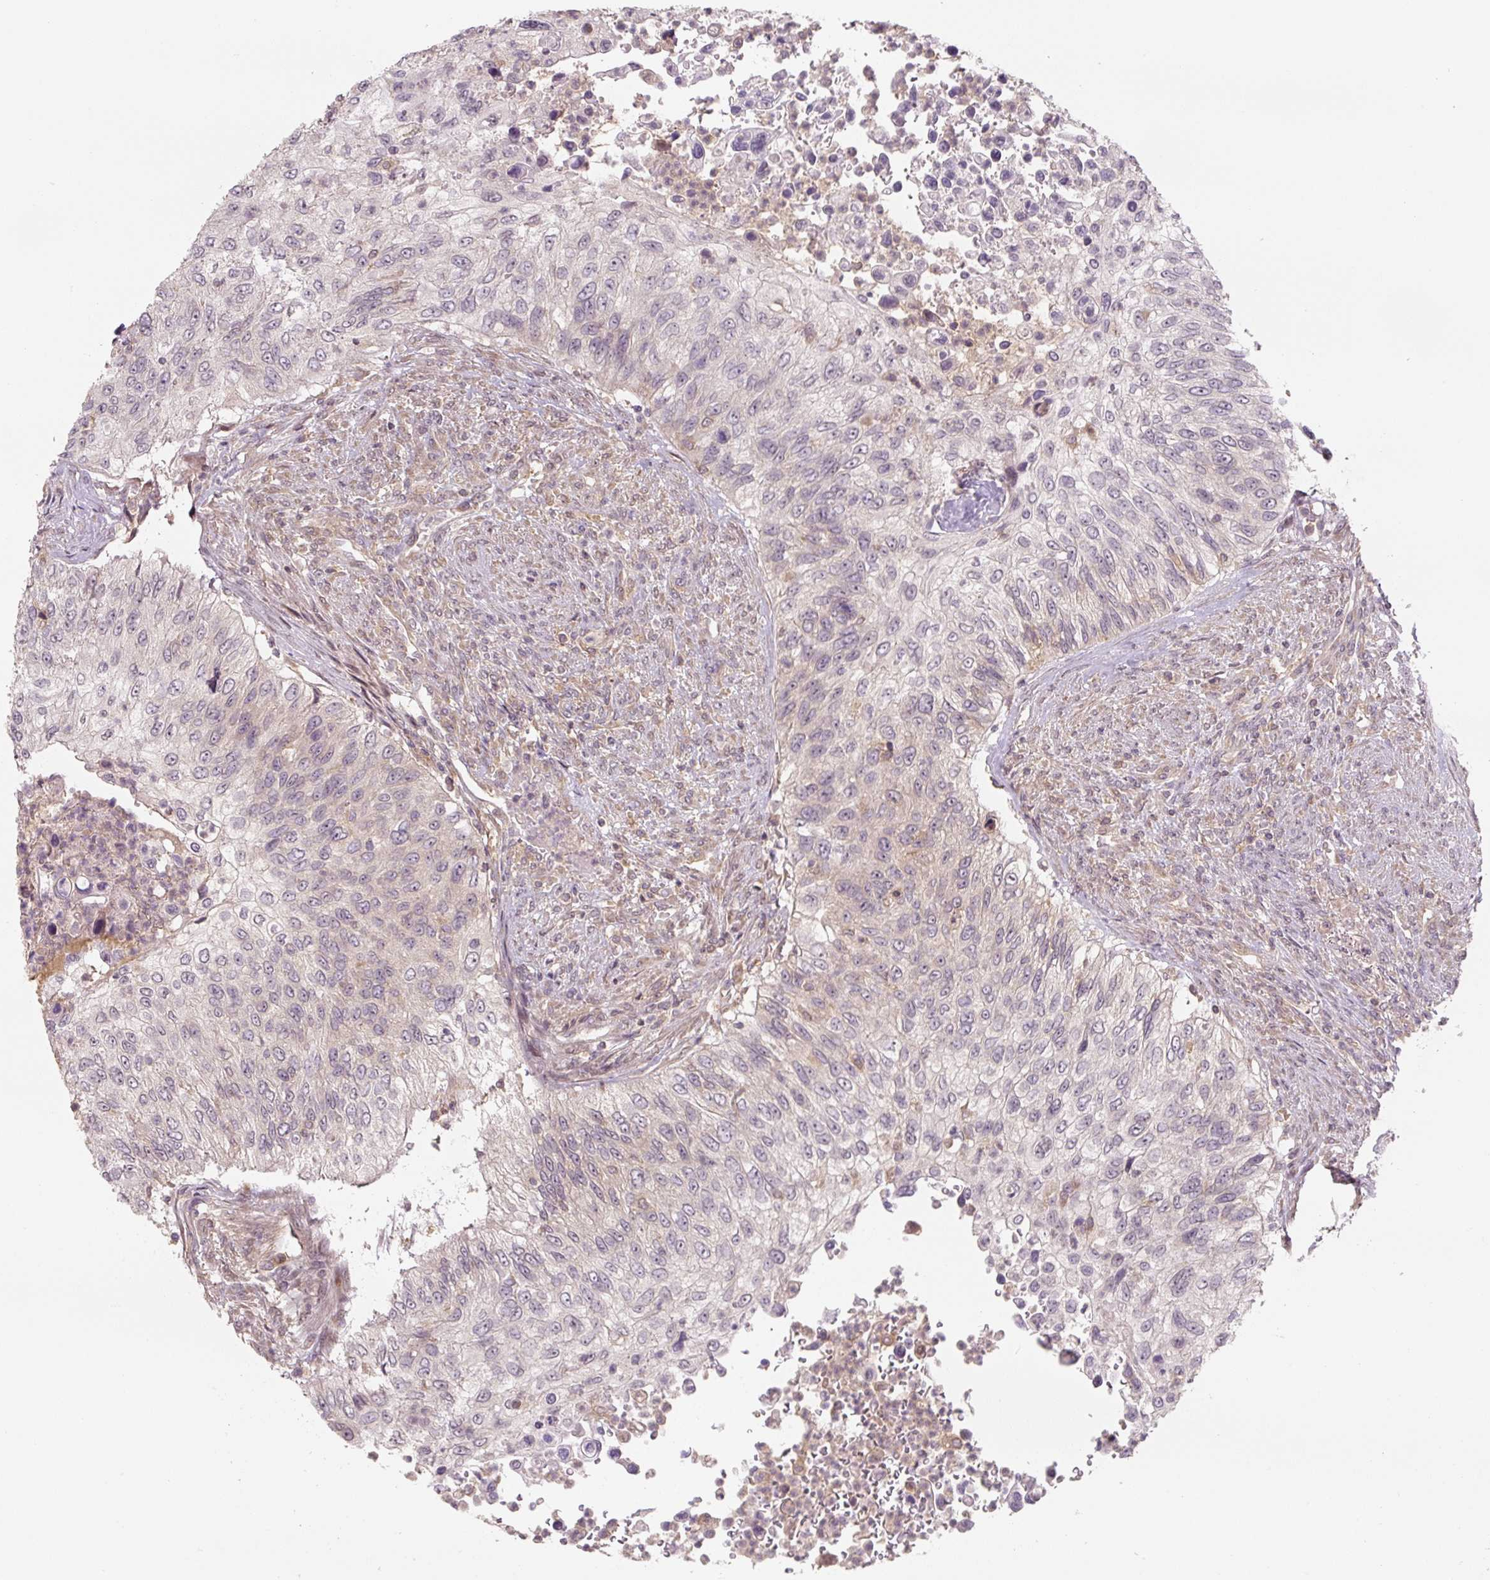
{"staining": {"intensity": "negative", "quantity": "none", "location": "none"}, "tissue": "urothelial cancer", "cell_type": "Tumor cells", "image_type": "cancer", "snomed": [{"axis": "morphology", "description": "Urothelial carcinoma, High grade"}, {"axis": "topography", "description": "Urinary bladder"}], "caption": "A photomicrograph of human high-grade urothelial carcinoma is negative for staining in tumor cells.", "gene": "C2orf73", "patient": {"sex": "female", "age": 60}}